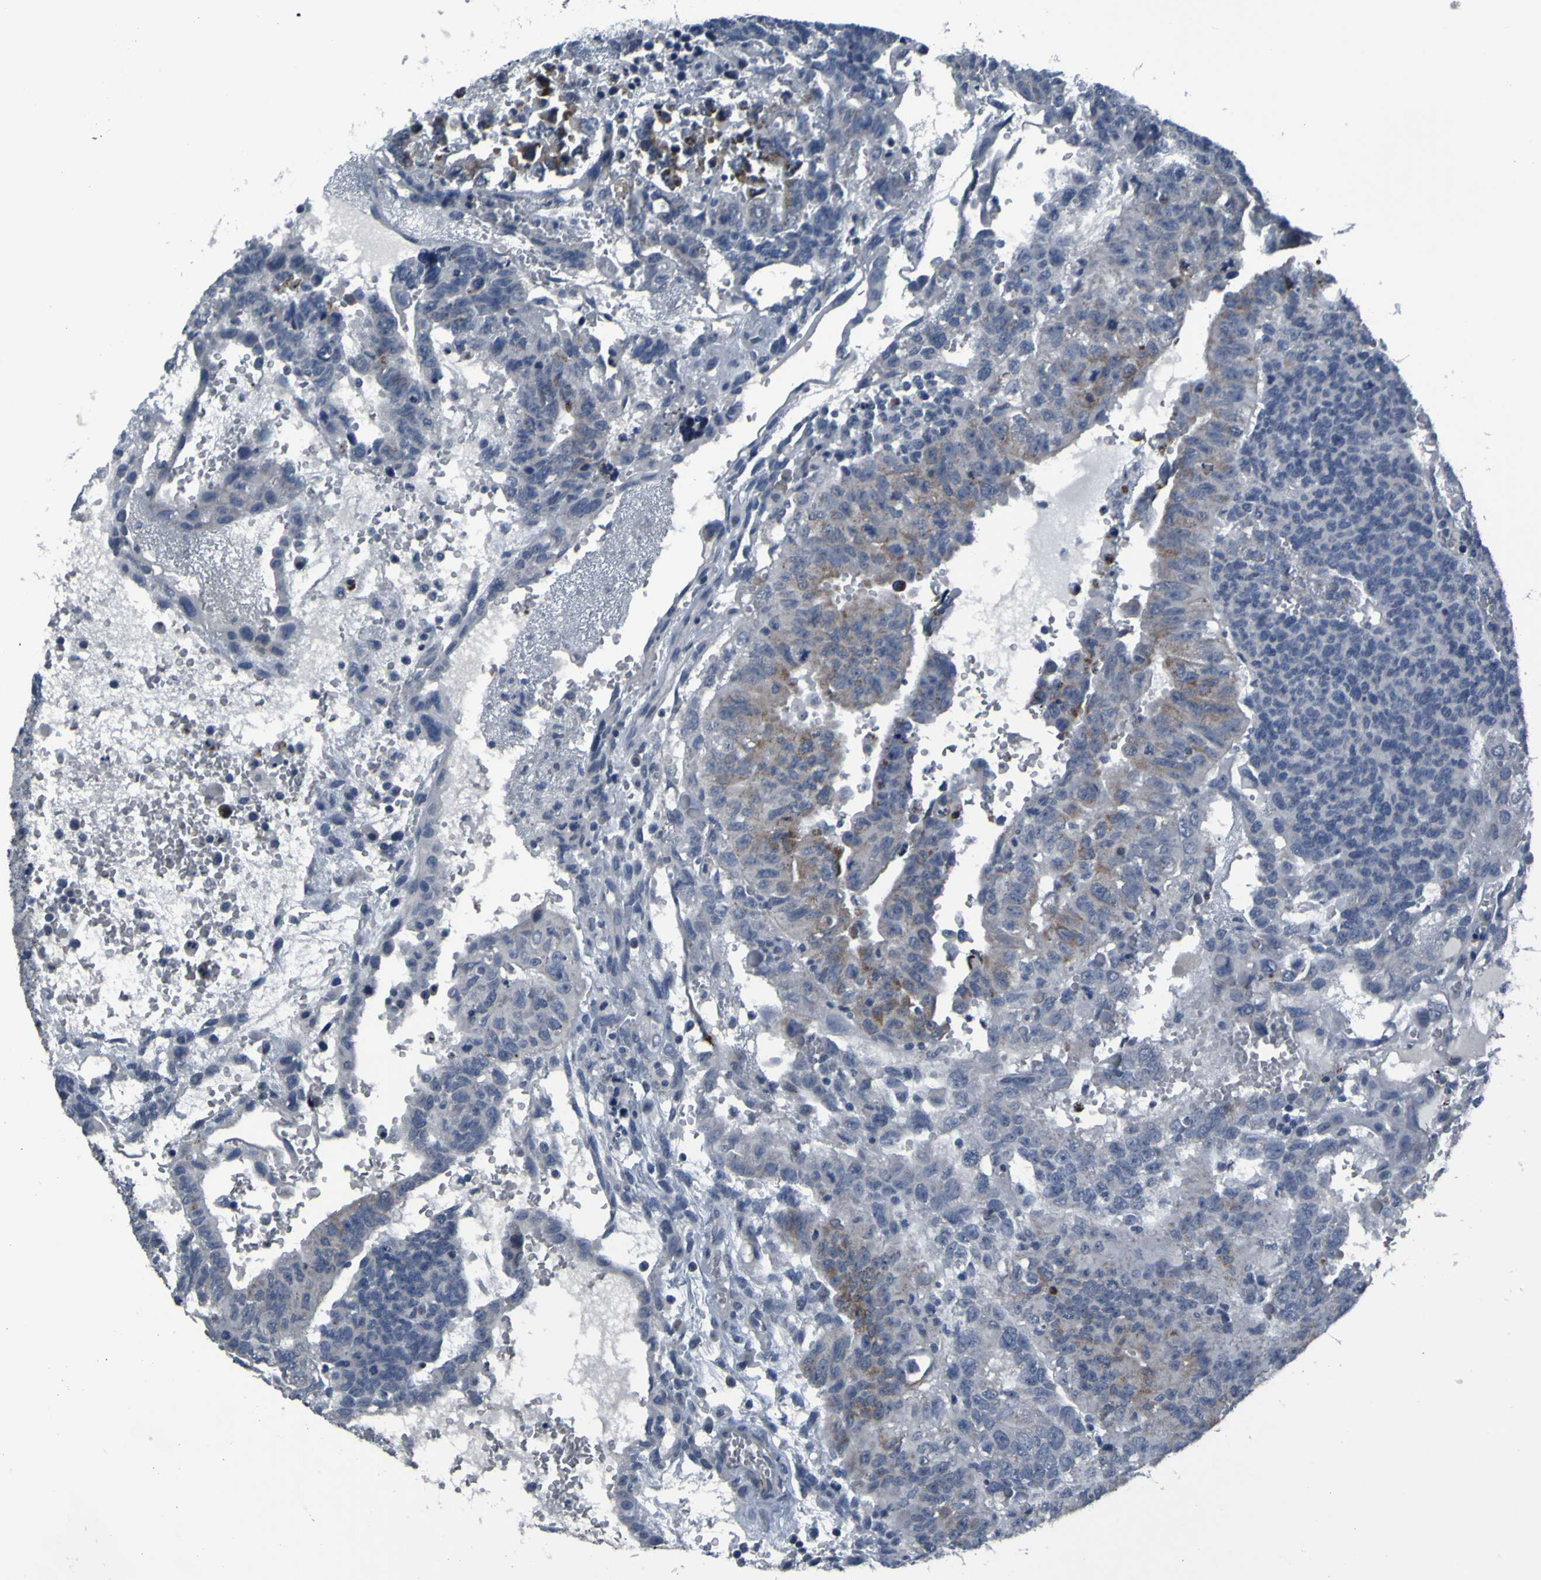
{"staining": {"intensity": "moderate", "quantity": "<25%", "location": "cytoplasmic/membranous"}, "tissue": "testis cancer", "cell_type": "Tumor cells", "image_type": "cancer", "snomed": [{"axis": "morphology", "description": "Seminoma, NOS"}, {"axis": "morphology", "description": "Carcinoma, Embryonal, NOS"}, {"axis": "topography", "description": "Testis"}], "caption": "High-magnification brightfield microscopy of testis embryonal carcinoma stained with DAB (brown) and counterstained with hematoxylin (blue). tumor cells exhibit moderate cytoplasmic/membranous positivity is present in approximately<25% of cells.", "gene": "OSTM1", "patient": {"sex": "male", "age": 52}}